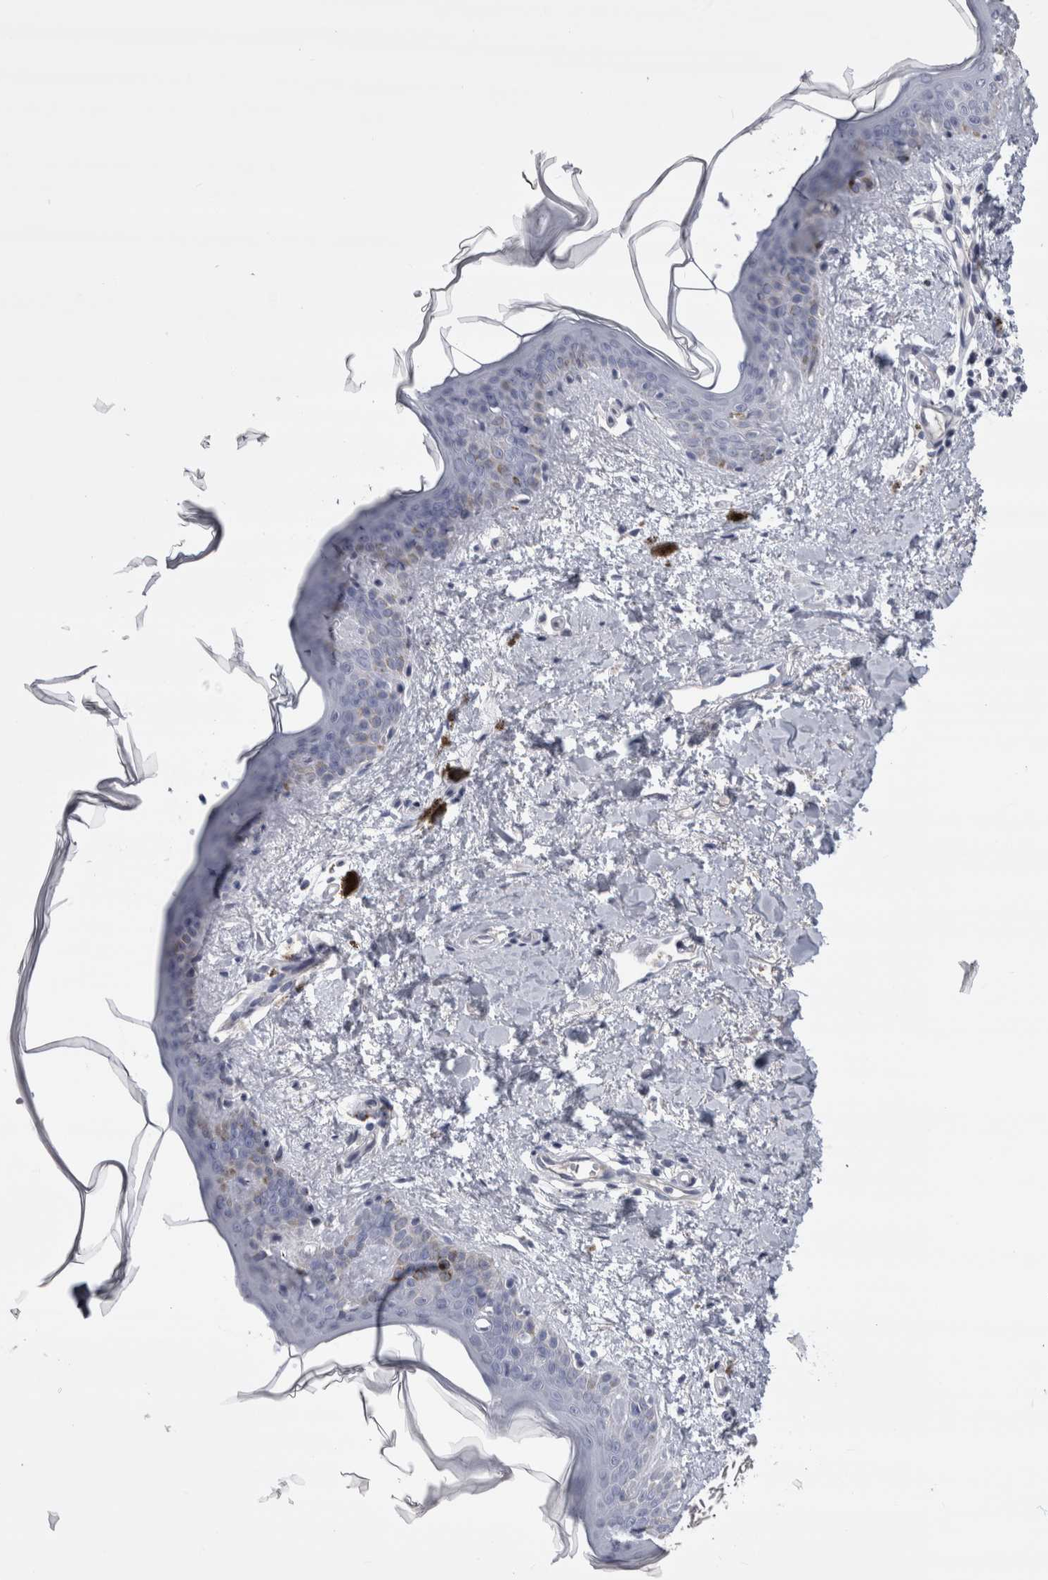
{"staining": {"intensity": "negative", "quantity": "none", "location": "none"}, "tissue": "skin", "cell_type": "Fibroblasts", "image_type": "normal", "snomed": [{"axis": "morphology", "description": "Normal tissue, NOS"}, {"axis": "topography", "description": "Skin"}], "caption": "Fibroblasts show no significant positivity in benign skin. Brightfield microscopy of immunohistochemistry (IHC) stained with DAB (3,3'-diaminobenzidine) (brown) and hematoxylin (blue), captured at high magnification.", "gene": "PAX5", "patient": {"sex": "female", "age": 46}}